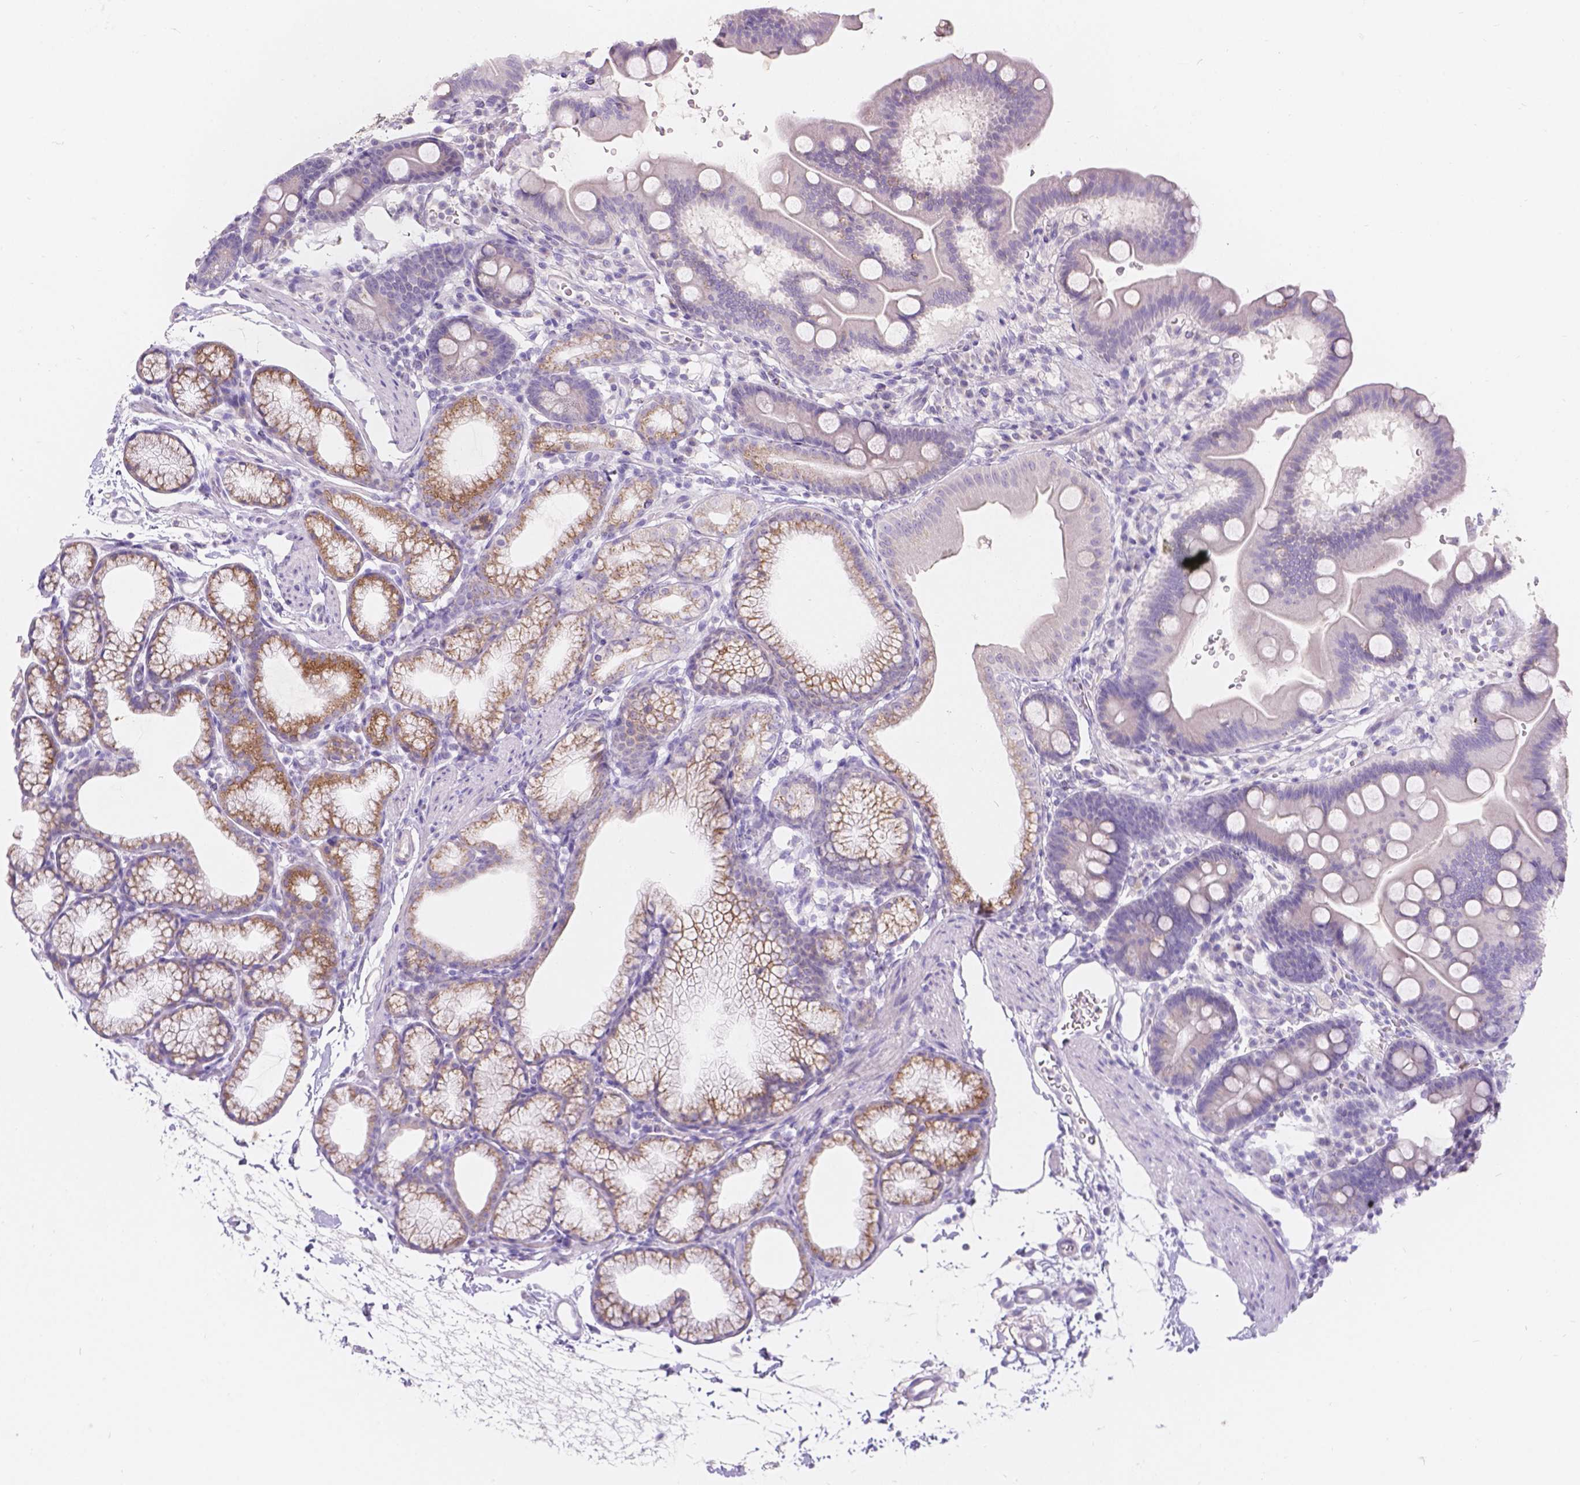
{"staining": {"intensity": "moderate", "quantity": "<25%", "location": "cytoplasmic/membranous"}, "tissue": "duodenum", "cell_type": "Glandular cells", "image_type": "normal", "snomed": [{"axis": "morphology", "description": "Normal tissue, NOS"}, {"axis": "topography", "description": "Duodenum"}], "caption": "Duodenum stained for a protein exhibits moderate cytoplasmic/membranous positivity in glandular cells.", "gene": "HTN3", "patient": {"sex": "male", "age": 59}}